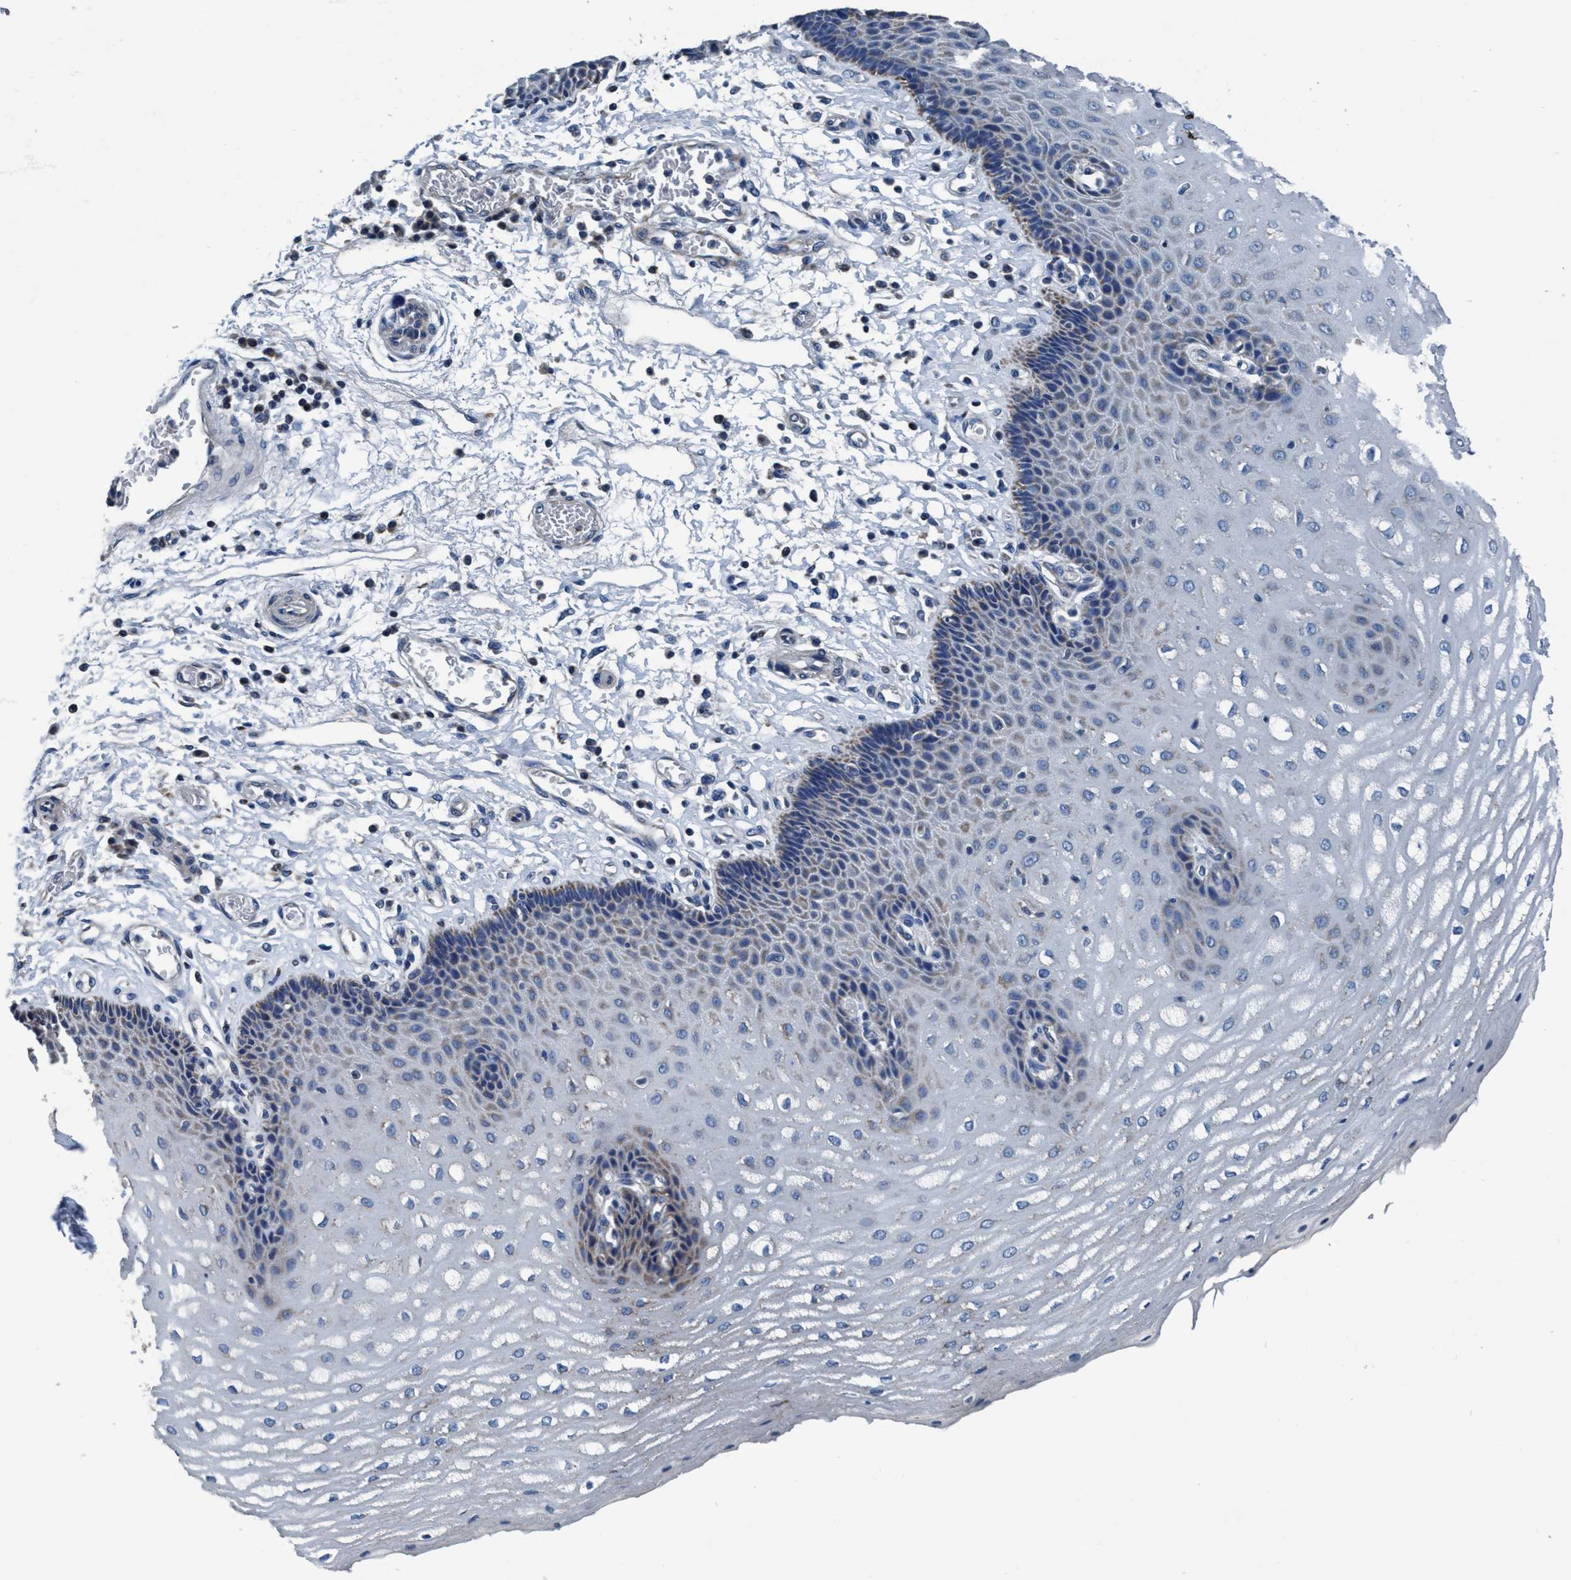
{"staining": {"intensity": "weak", "quantity": "<25%", "location": "cytoplasmic/membranous"}, "tissue": "esophagus", "cell_type": "Squamous epithelial cells", "image_type": "normal", "snomed": [{"axis": "morphology", "description": "Normal tissue, NOS"}, {"axis": "topography", "description": "Esophagus"}], "caption": "An image of human esophagus is negative for staining in squamous epithelial cells. (Immunohistochemistry (ihc), brightfield microscopy, high magnification).", "gene": "ANKFN1", "patient": {"sex": "male", "age": 54}}